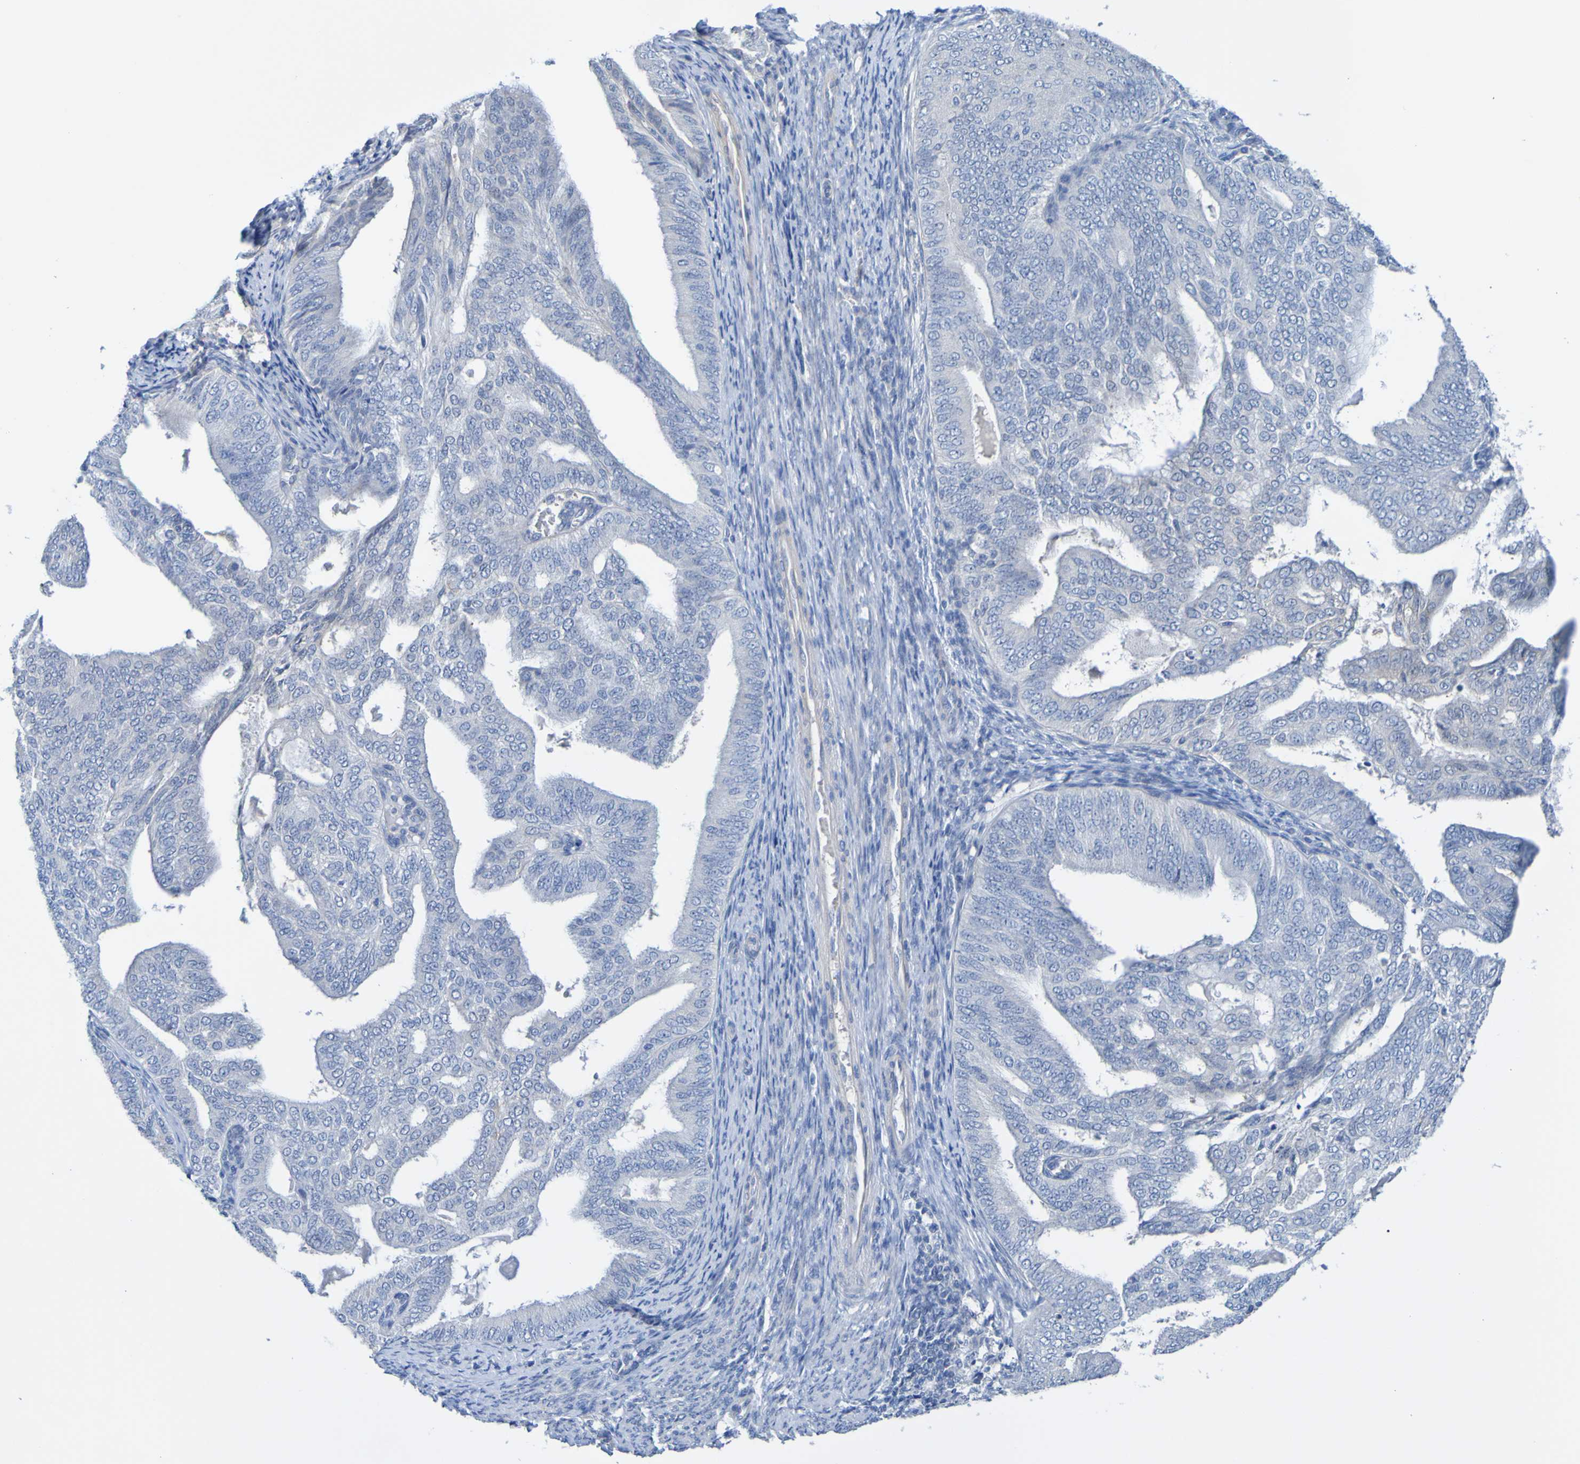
{"staining": {"intensity": "negative", "quantity": "none", "location": "none"}, "tissue": "endometrial cancer", "cell_type": "Tumor cells", "image_type": "cancer", "snomed": [{"axis": "morphology", "description": "Adenocarcinoma, NOS"}, {"axis": "topography", "description": "Endometrium"}], "caption": "A photomicrograph of human adenocarcinoma (endometrial) is negative for staining in tumor cells.", "gene": "ACMSD", "patient": {"sex": "female", "age": 58}}